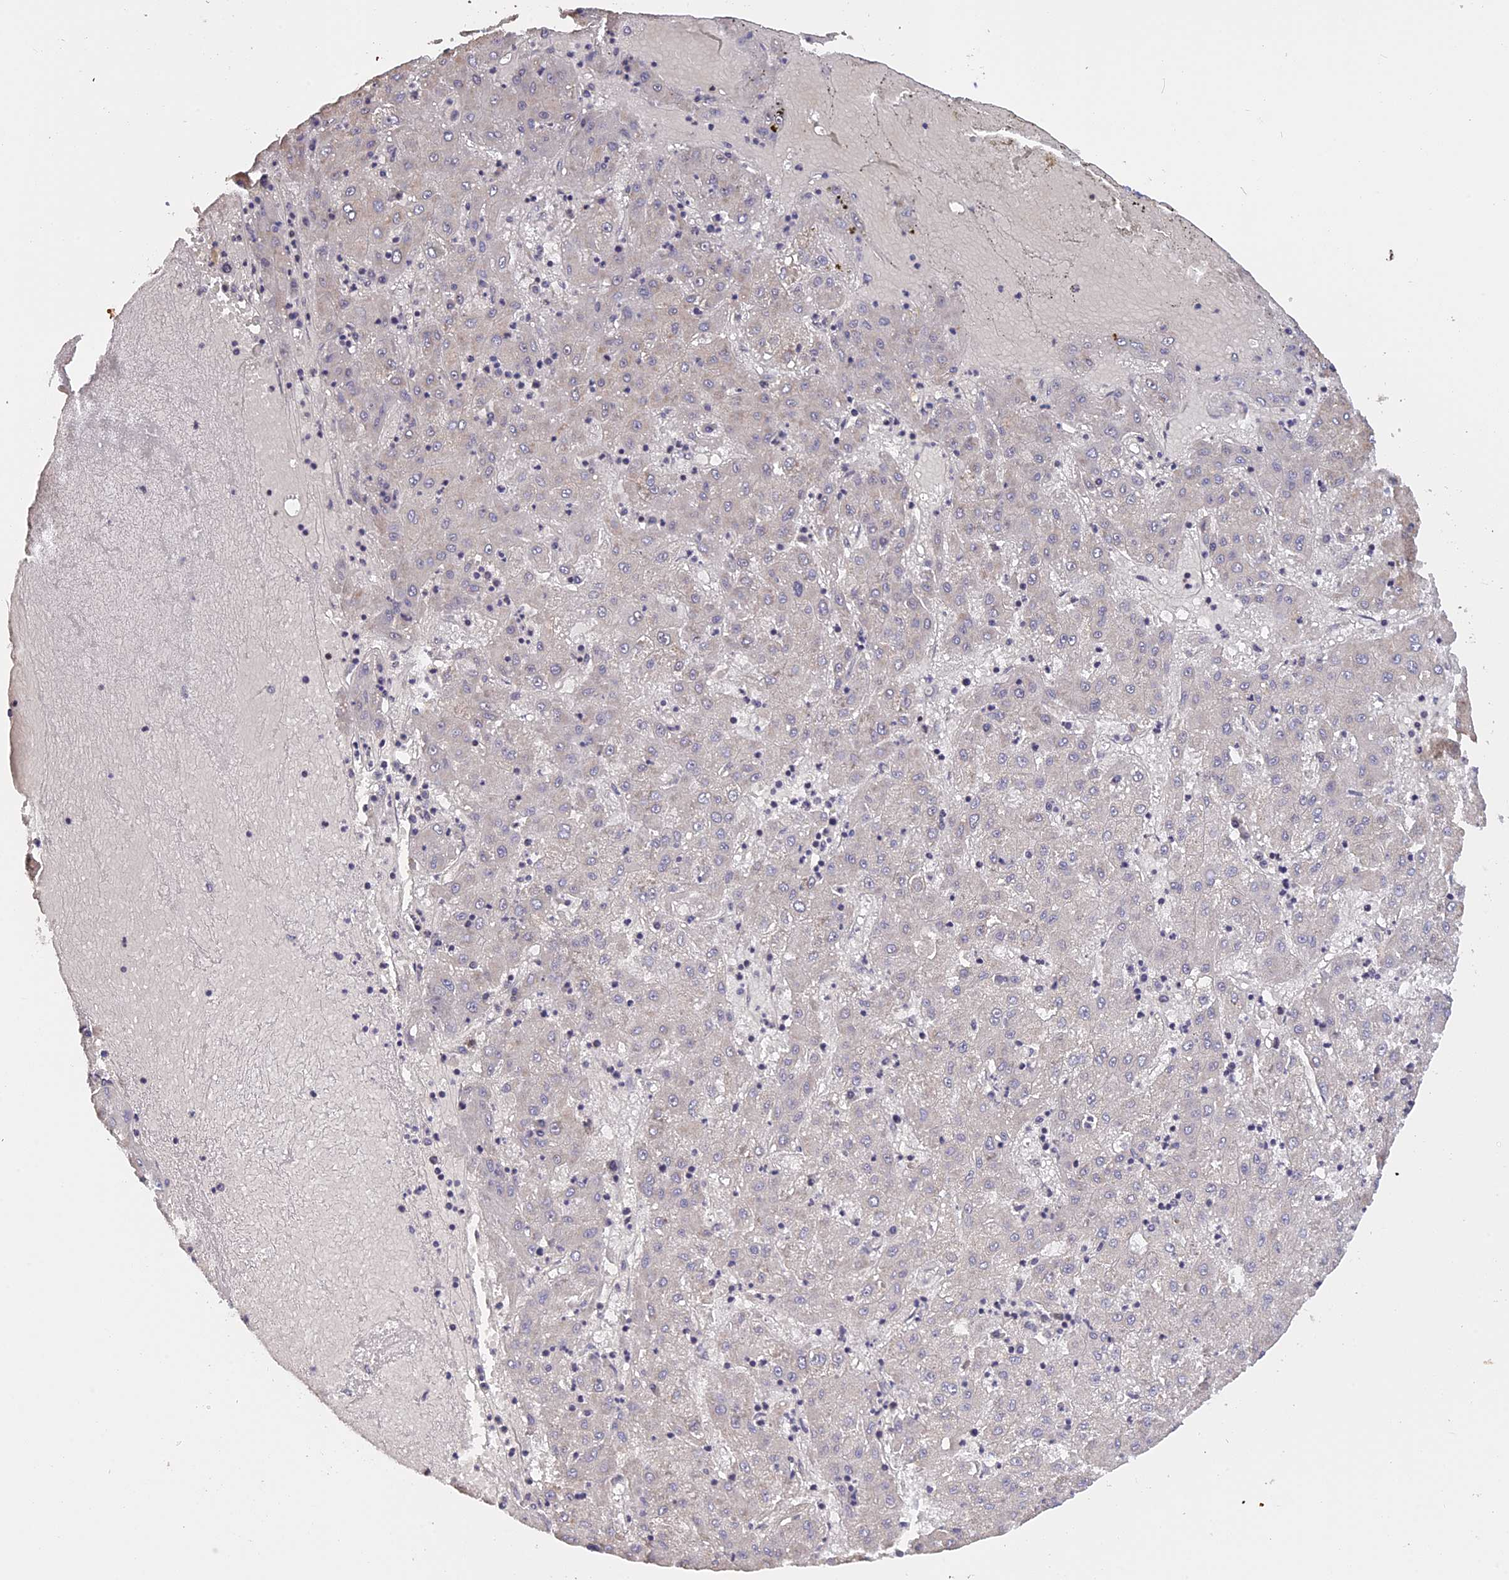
{"staining": {"intensity": "negative", "quantity": "none", "location": "none"}, "tissue": "liver cancer", "cell_type": "Tumor cells", "image_type": "cancer", "snomed": [{"axis": "morphology", "description": "Carcinoma, Hepatocellular, NOS"}, {"axis": "topography", "description": "Liver"}], "caption": "DAB (3,3'-diaminobenzidine) immunohistochemical staining of liver cancer (hepatocellular carcinoma) demonstrates no significant staining in tumor cells. (Stains: DAB (3,3'-diaminobenzidine) immunohistochemistry (IHC) with hematoxylin counter stain, Microscopy: brightfield microscopy at high magnification).", "gene": "MGA", "patient": {"sex": "male", "age": 72}}